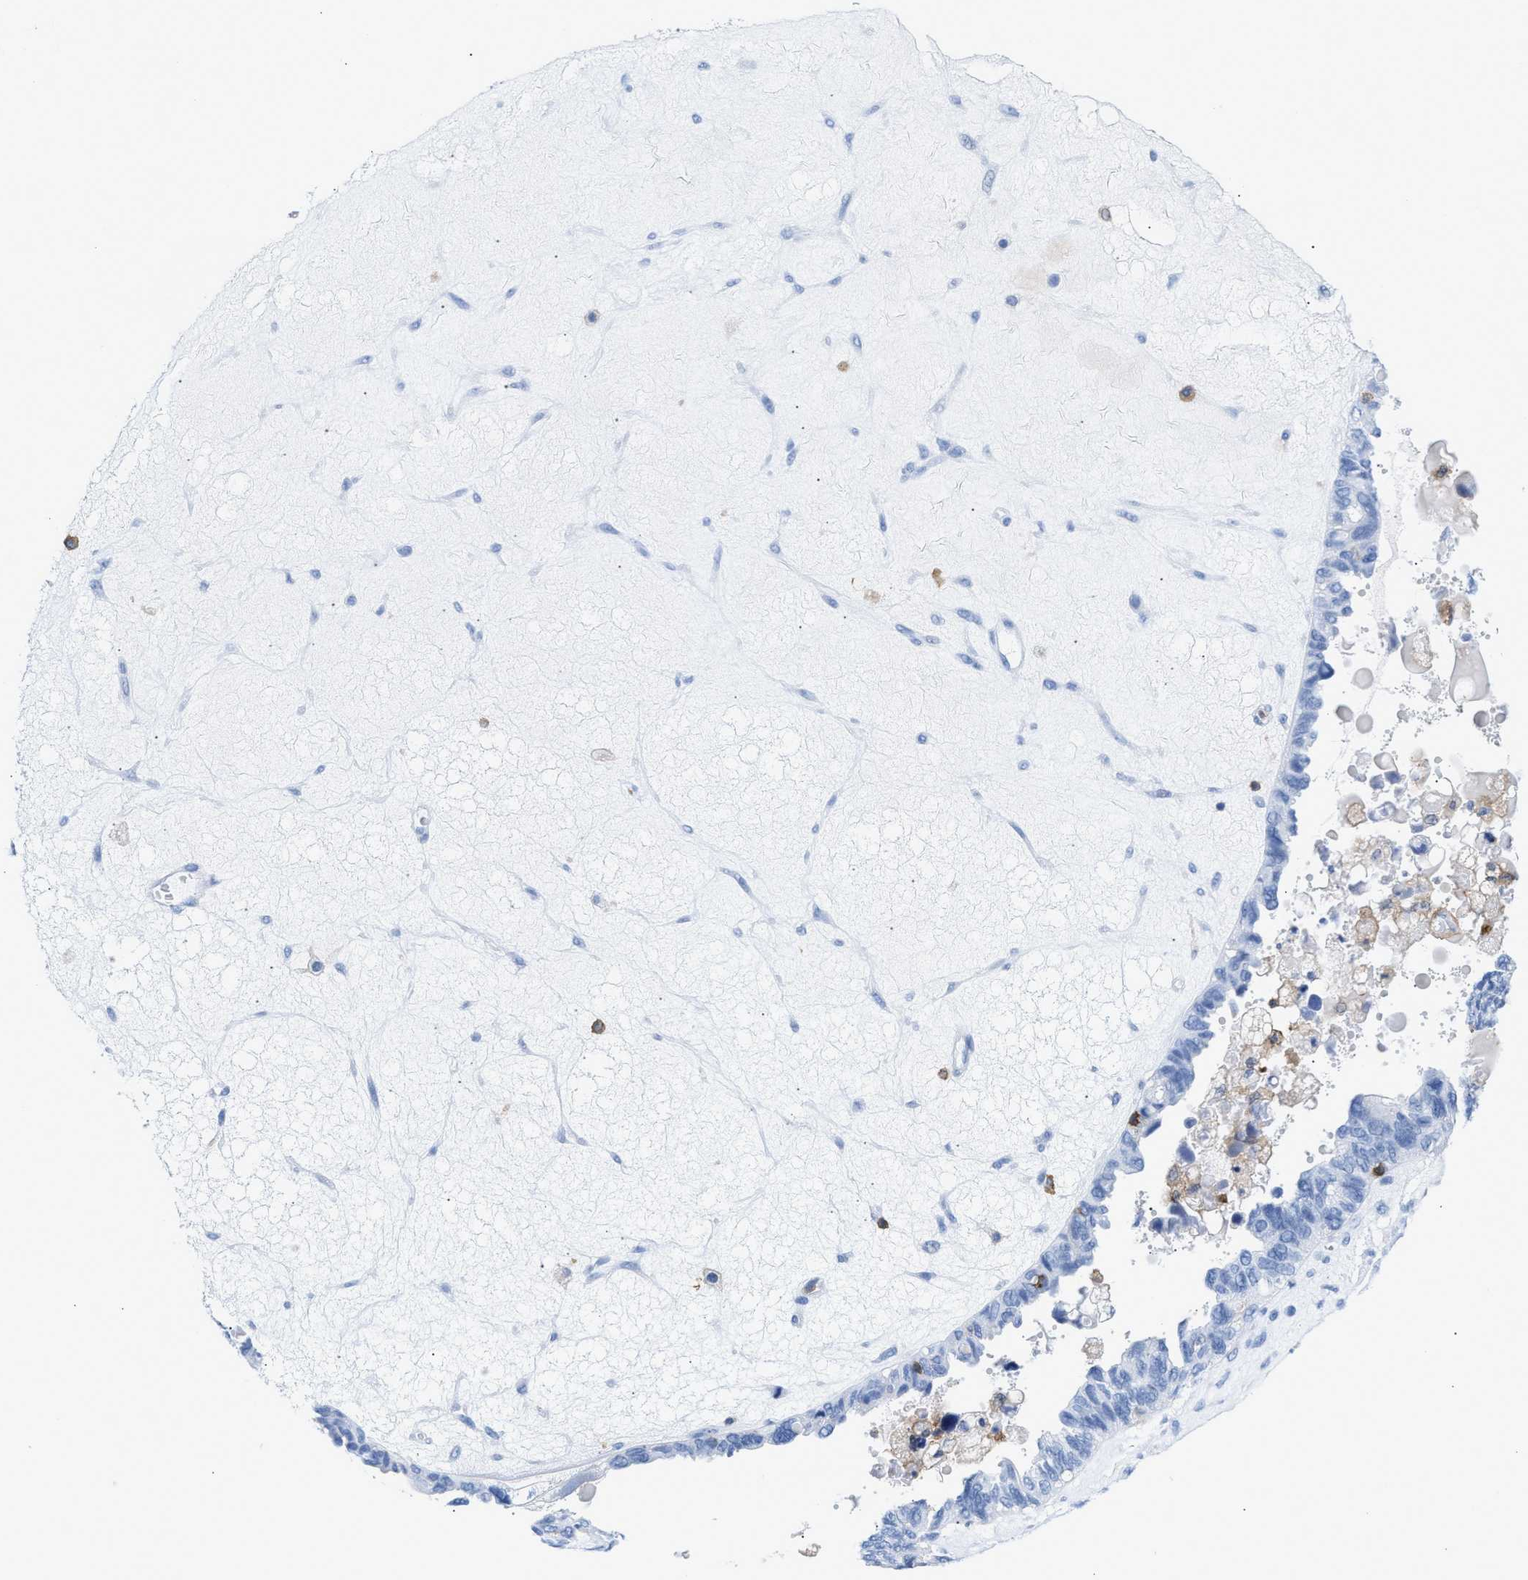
{"staining": {"intensity": "negative", "quantity": "none", "location": "none"}, "tissue": "ovarian cancer", "cell_type": "Tumor cells", "image_type": "cancer", "snomed": [{"axis": "morphology", "description": "Cystadenocarcinoma, serous, NOS"}, {"axis": "topography", "description": "Ovary"}], "caption": "An image of ovarian serous cystadenocarcinoma stained for a protein demonstrates no brown staining in tumor cells. (DAB immunohistochemistry (IHC) visualized using brightfield microscopy, high magnification).", "gene": "LCP1", "patient": {"sex": "female", "age": 79}}